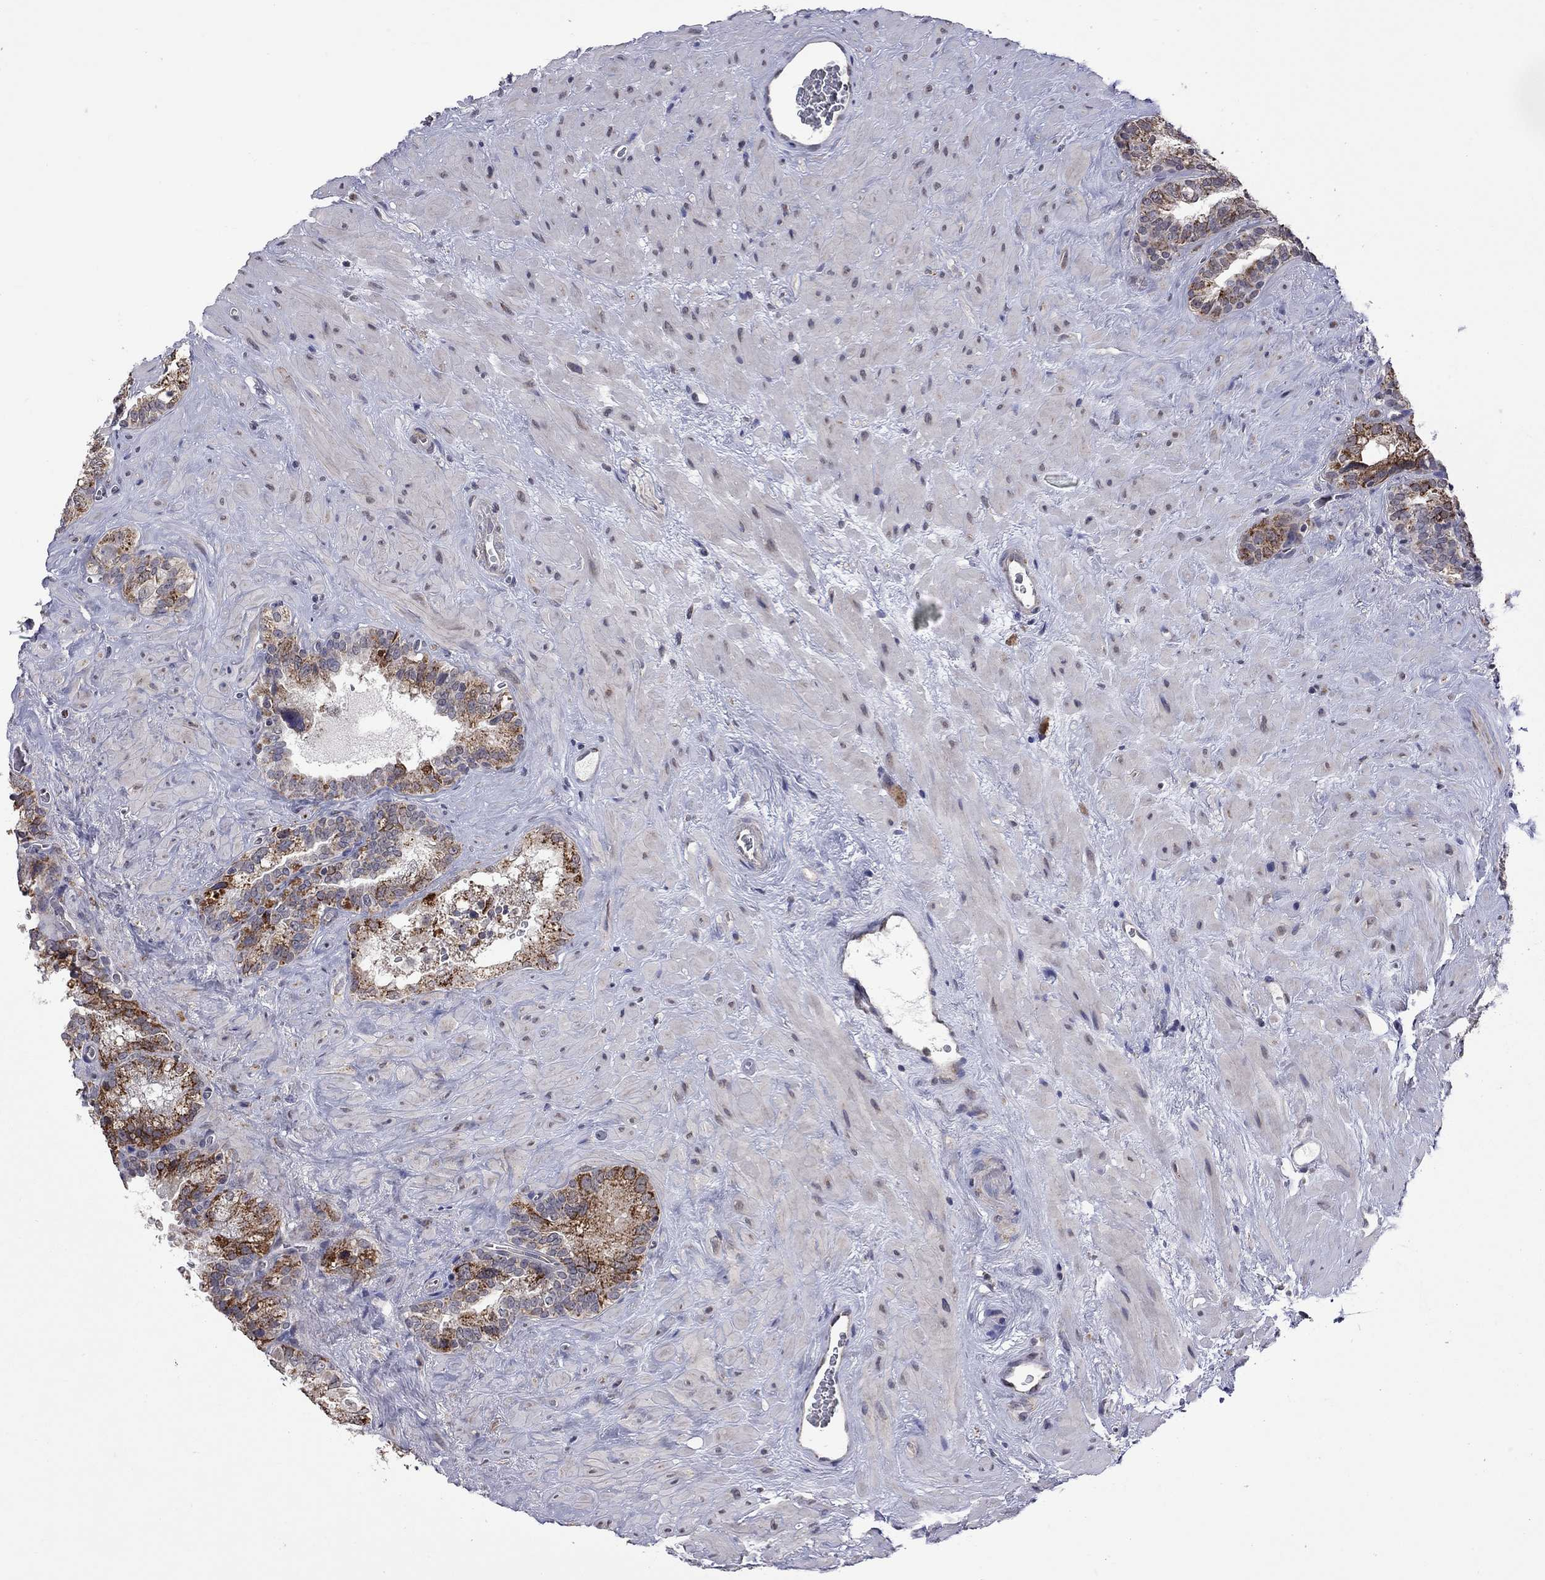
{"staining": {"intensity": "strong", "quantity": "25%-75%", "location": "cytoplasmic/membranous"}, "tissue": "seminal vesicle", "cell_type": "Glandular cells", "image_type": "normal", "snomed": [{"axis": "morphology", "description": "Normal tissue, NOS"}, {"axis": "topography", "description": "Prostate"}, {"axis": "topography", "description": "Seminal veicle"}], "caption": "Strong cytoplasmic/membranous staining for a protein is appreciated in about 25%-75% of glandular cells of normal seminal vesicle using immunohistochemistry (IHC).", "gene": "NDUFB1", "patient": {"sex": "male", "age": 71}}